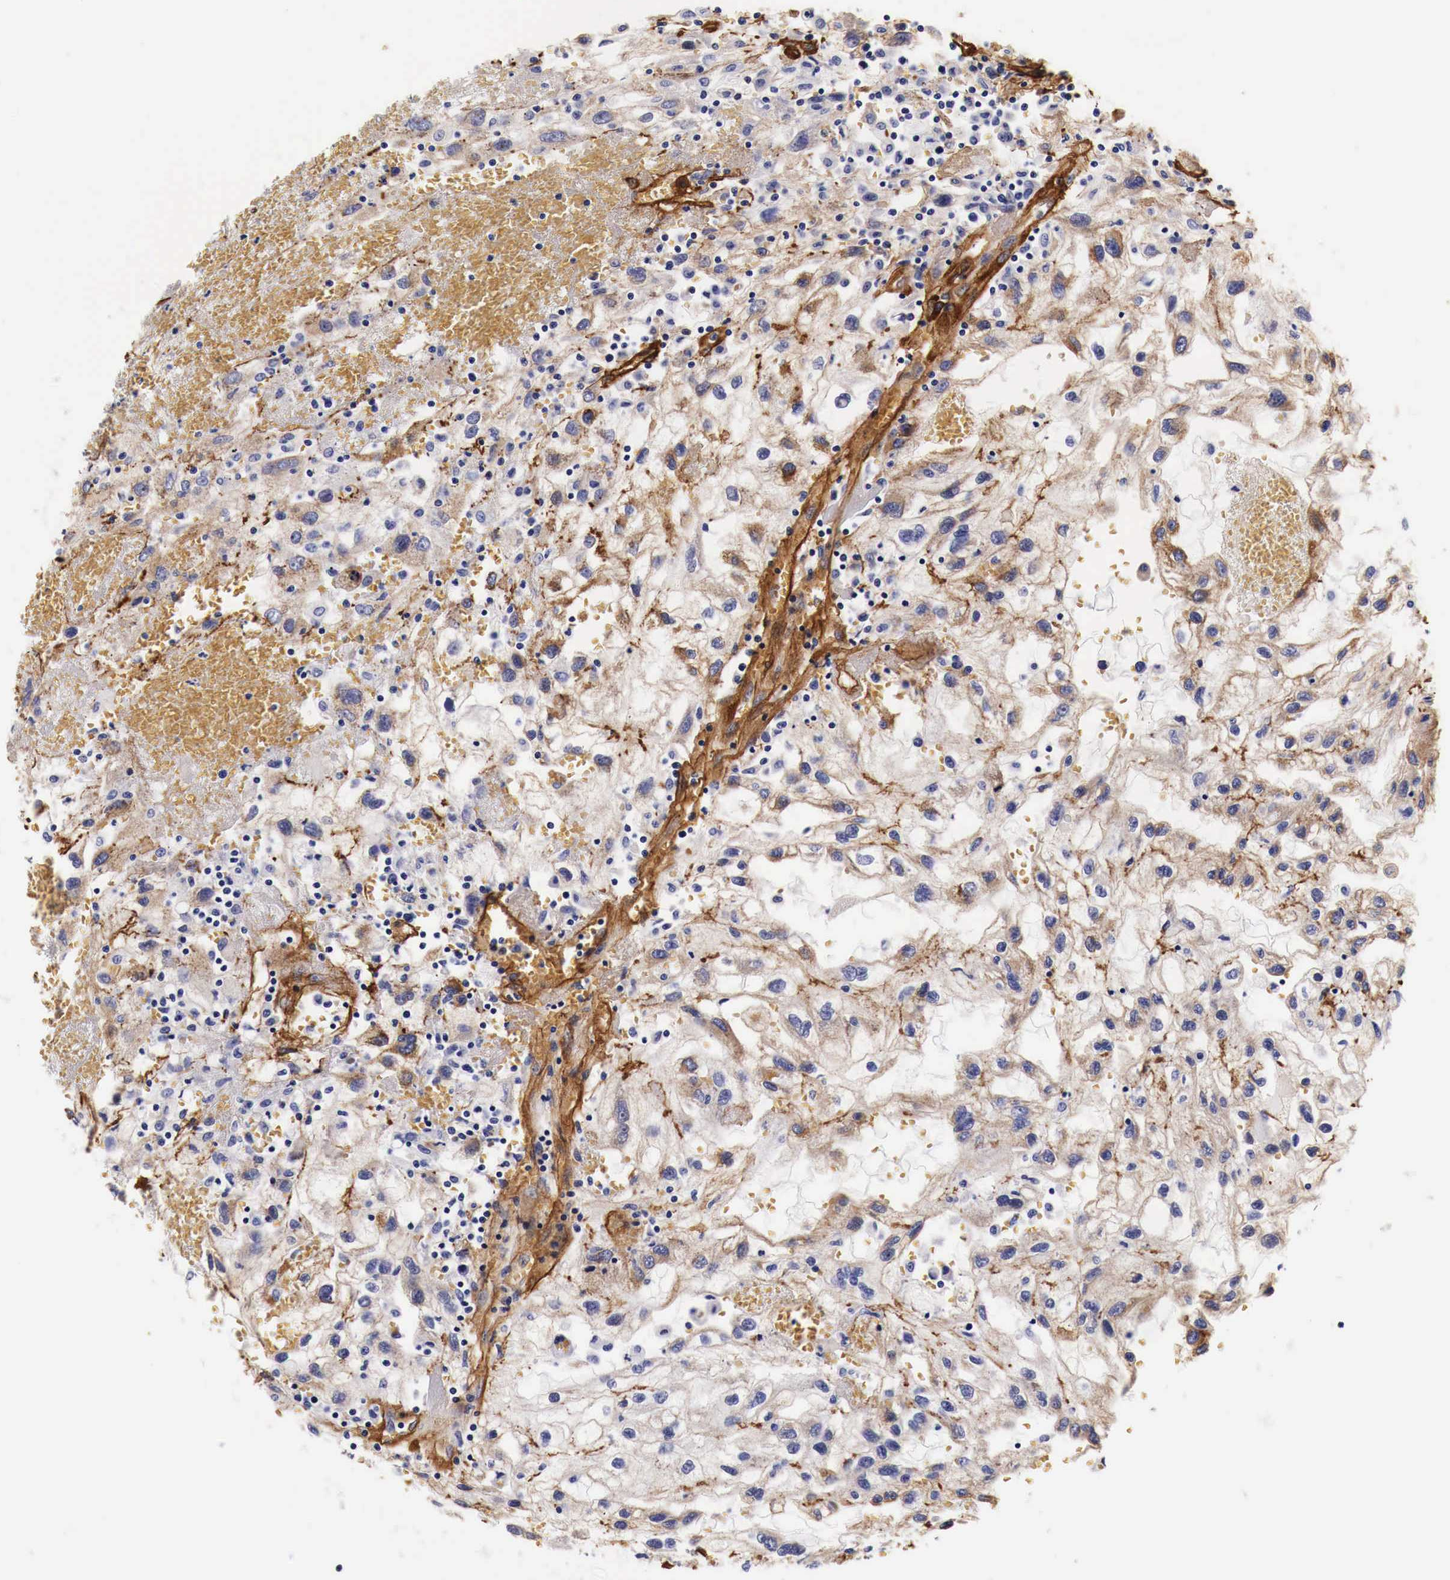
{"staining": {"intensity": "weak", "quantity": ">75%", "location": "cytoplasmic/membranous"}, "tissue": "renal cancer", "cell_type": "Tumor cells", "image_type": "cancer", "snomed": [{"axis": "morphology", "description": "Normal tissue, NOS"}, {"axis": "morphology", "description": "Adenocarcinoma, NOS"}, {"axis": "topography", "description": "Kidney"}], "caption": "Weak cytoplasmic/membranous staining for a protein is appreciated in approximately >75% of tumor cells of renal cancer (adenocarcinoma) using immunohistochemistry (IHC).", "gene": "LAMB2", "patient": {"sex": "male", "age": 71}}